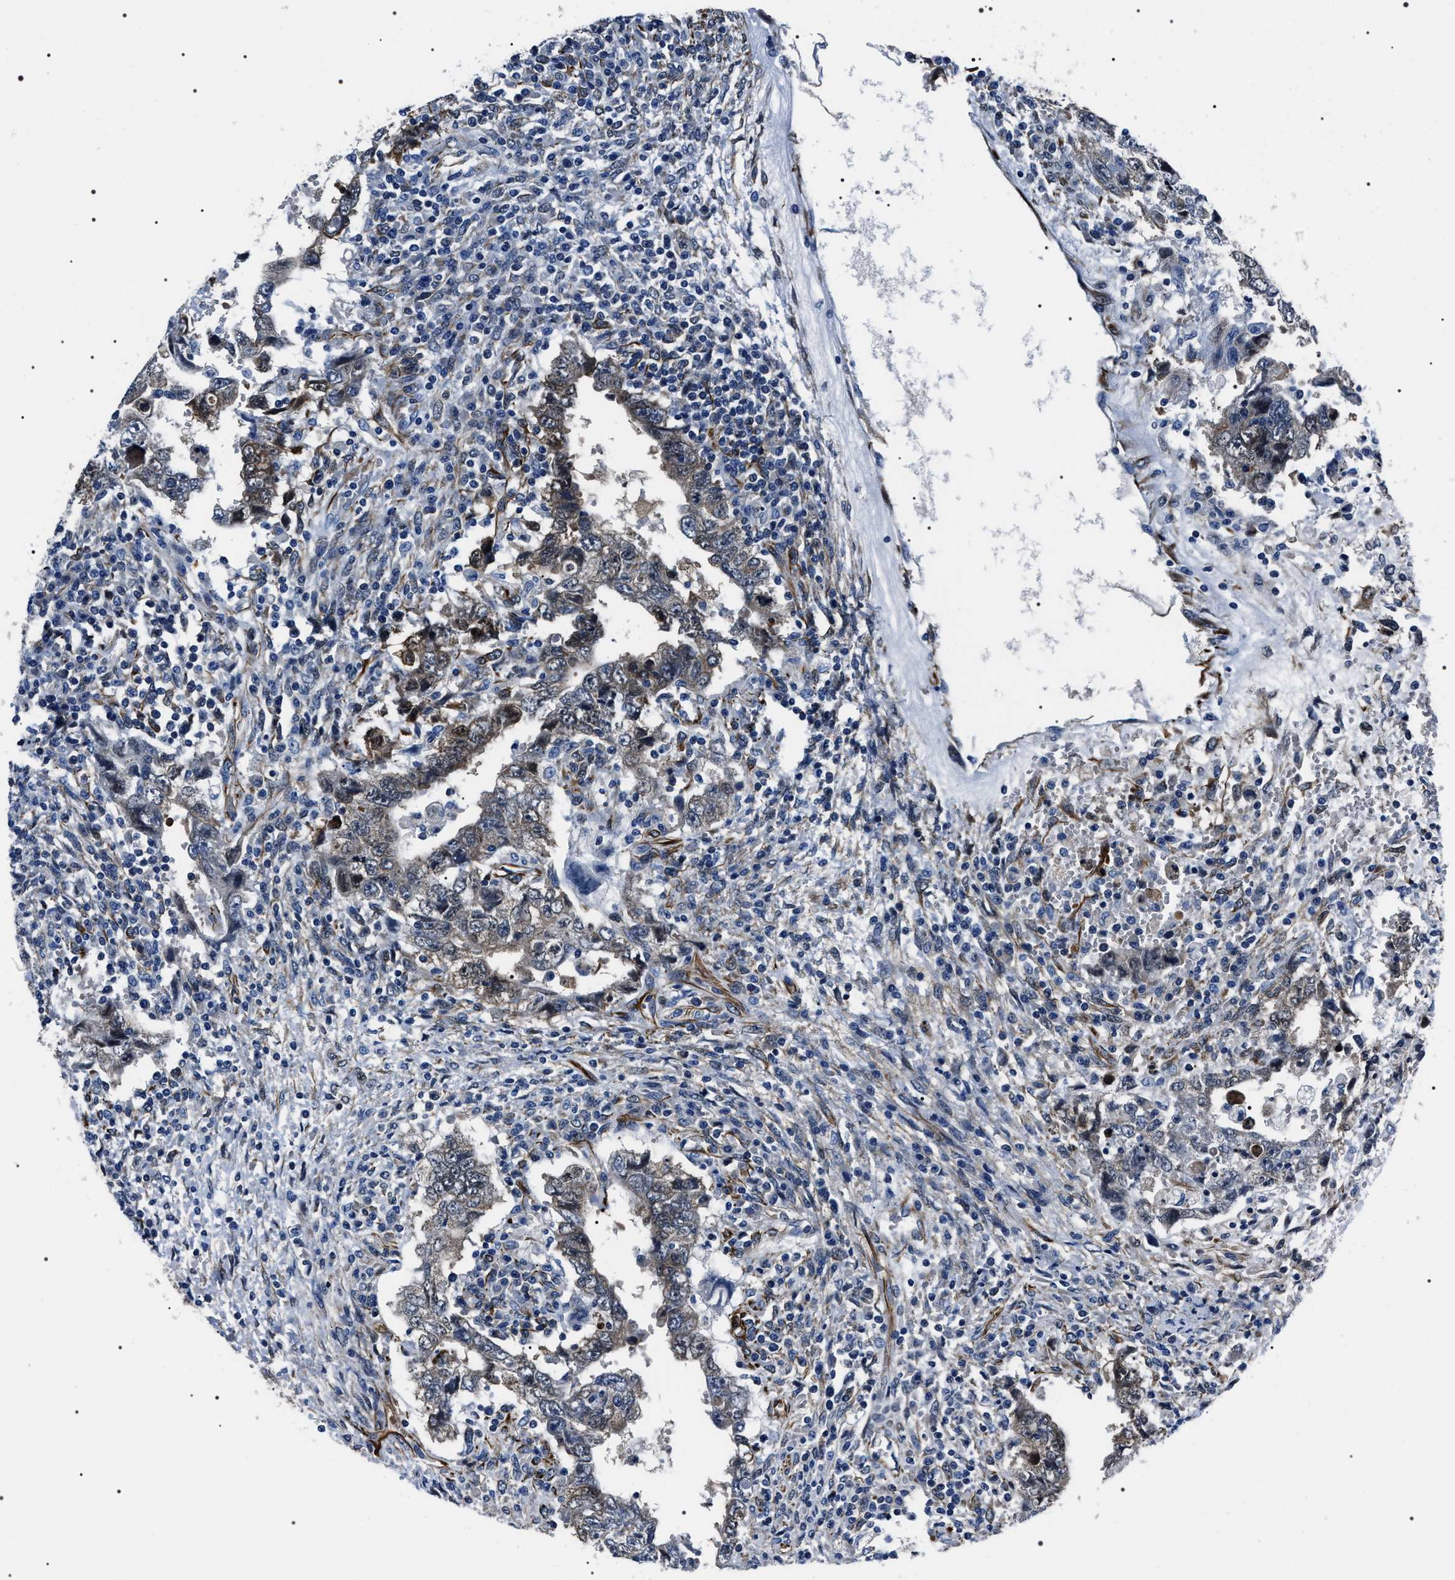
{"staining": {"intensity": "weak", "quantity": "25%-75%", "location": "cytoplasmic/membranous"}, "tissue": "testis cancer", "cell_type": "Tumor cells", "image_type": "cancer", "snomed": [{"axis": "morphology", "description": "Carcinoma, Embryonal, NOS"}, {"axis": "topography", "description": "Testis"}], "caption": "Human testis cancer (embryonal carcinoma) stained for a protein (brown) displays weak cytoplasmic/membranous positive positivity in about 25%-75% of tumor cells.", "gene": "BAG2", "patient": {"sex": "male", "age": 26}}